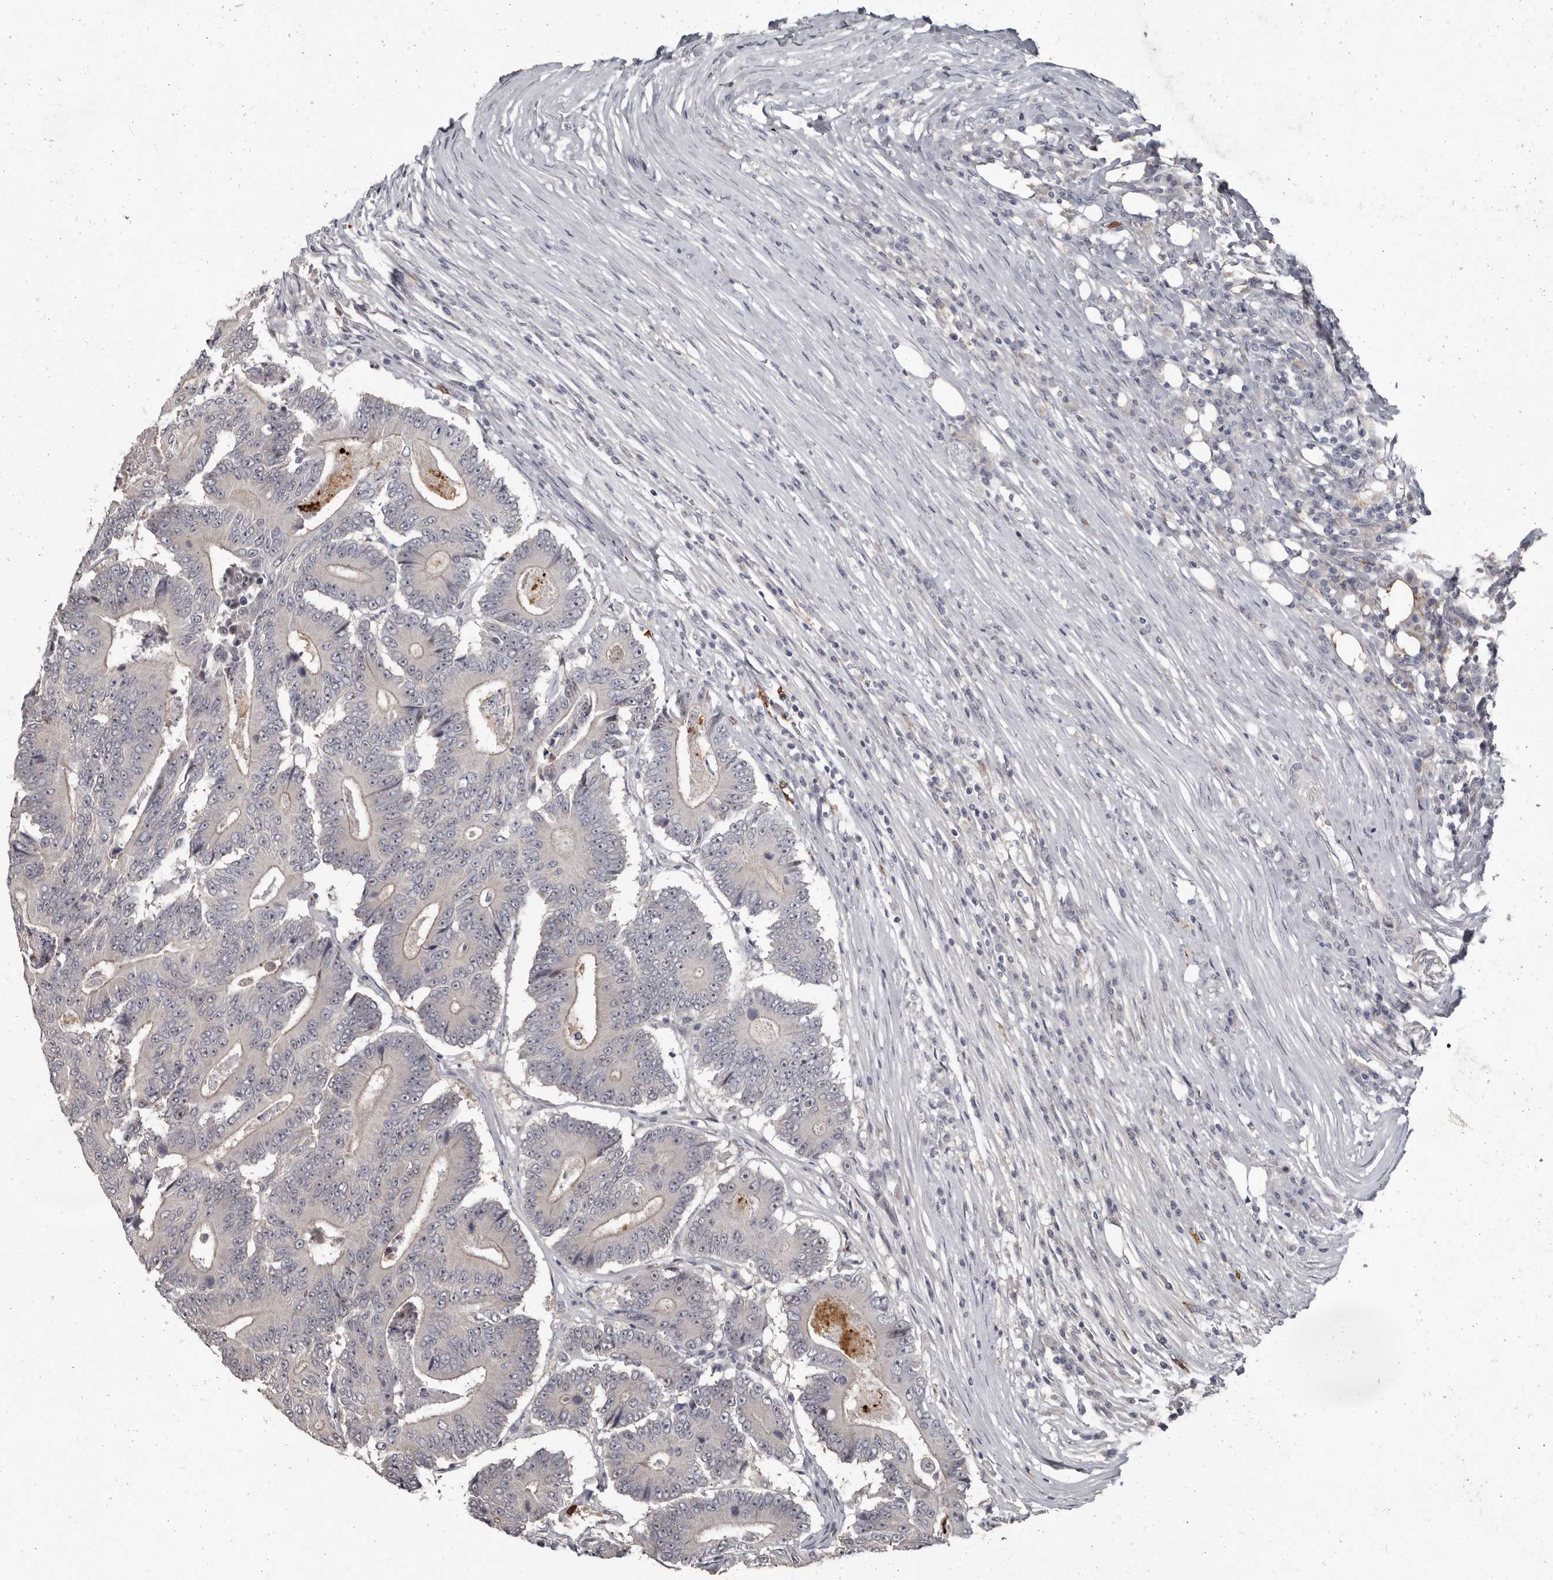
{"staining": {"intensity": "negative", "quantity": "none", "location": "none"}, "tissue": "colorectal cancer", "cell_type": "Tumor cells", "image_type": "cancer", "snomed": [{"axis": "morphology", "description": "Adenocarcinoma, NOS"}, {"axis": "topography", "description": "Colon"}], "caption": "High power microscopy image of an immunohistochemistry (IHC) photomicrograph of colorectal cancer (adenocarcinoma), revealing no significant positivity in tumor cells.", "gene": "GPR157", "patient": {"sex": "male", "age": 83}}